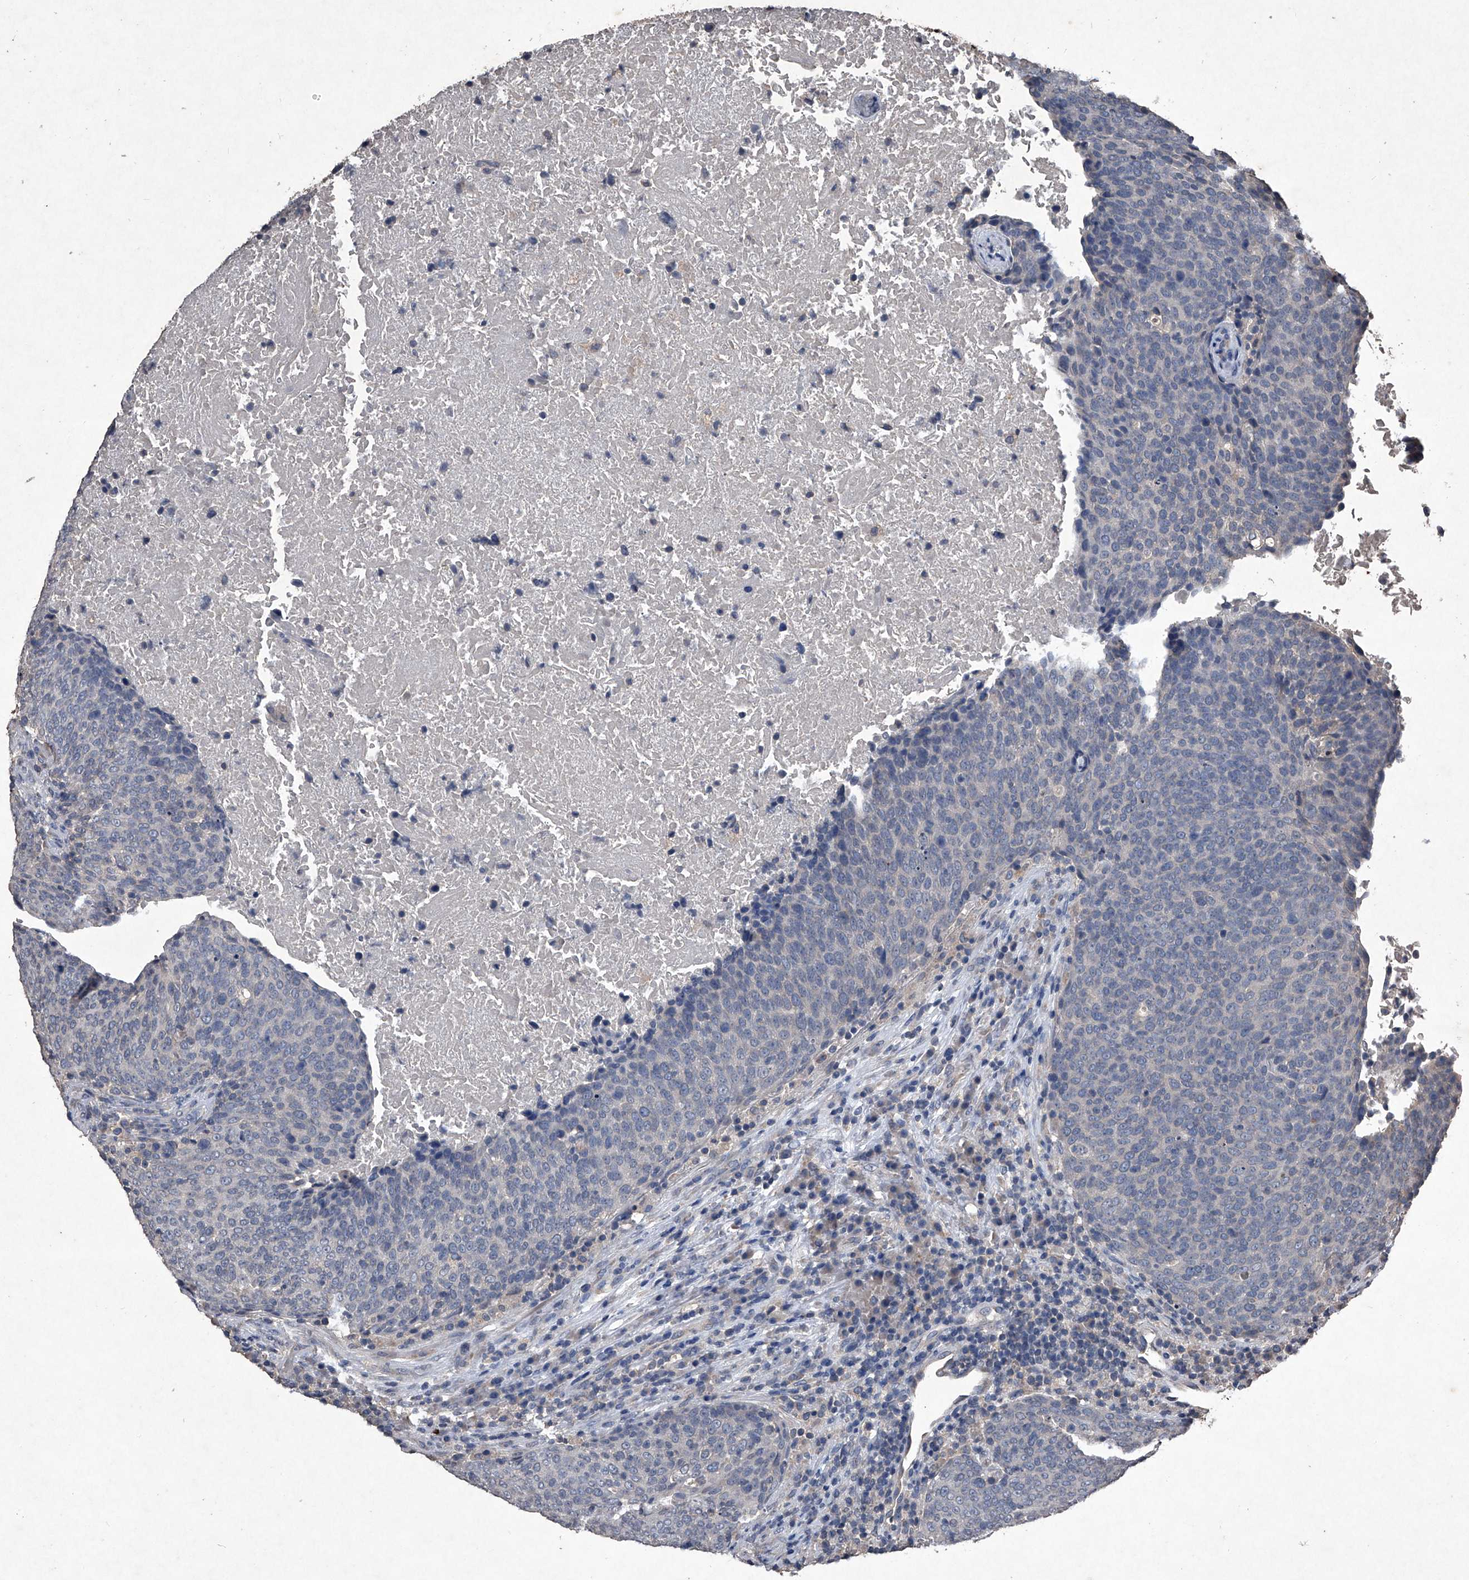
{"staining": {"intensity": "negative", "quantity": "none", "location": "none"}, "tissue": "head and neck cancer", "cell_type": "Tumor cells", "image_type": "cancer", "snomed": [{"axis": "morphology", "description": "Squamous cell carcinoma, NOS"}, {"axis": "morphology", "description": "Squamous cell carcinoma, metastatic, NOS"}, {"axis": "topography", "description": "Lymph node"}, {"axis": "topography", "description": "Head-Neck"}], "caption": "Head and neck cancer (squamous cell carcinoma) was stained to show a protein in brown. There is no significant expression in tumor cells.", "gene": "MAPKAP1", "patient": {"sex": "male", "age": 62}}